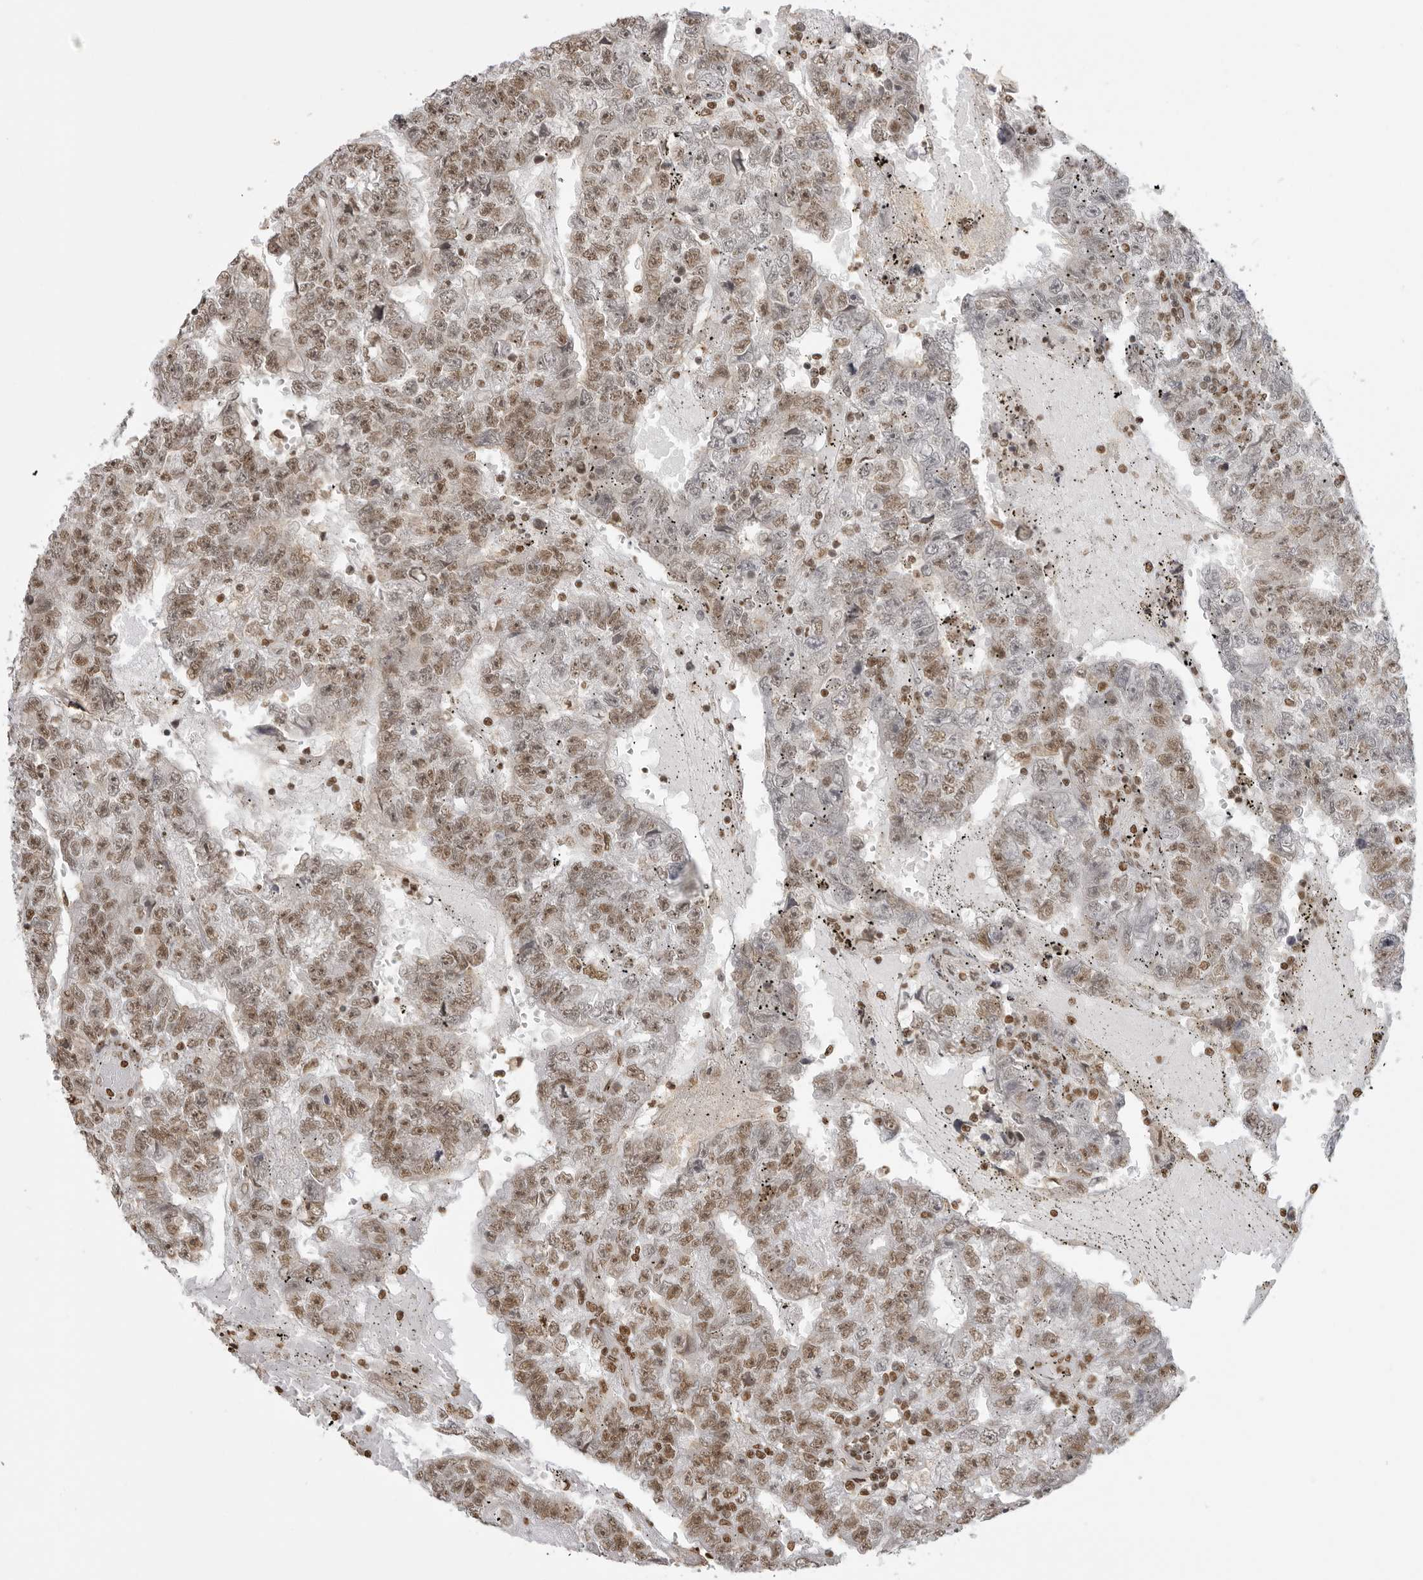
{"staining": {"intensity": "strong", "quantity": "25%-75%", "location": "nuclear"}, "tissue": "testis cancer", "cell_type": "Tumor cells", "image_type": "cancer", "snomed": [{"axis": "morphology", "description": "Carcinoma, Embryonal, NOS"}, {"axis": "topography", "description": "Testis"}], "caption": "DAB immunohistochemical staining of human testis embryonal carcinoma displays strong nuclear protein positivity in about 25%-75% of tumor cells.", "gene": "RPA2", "patient": {"sex": "male", "age": 25}}